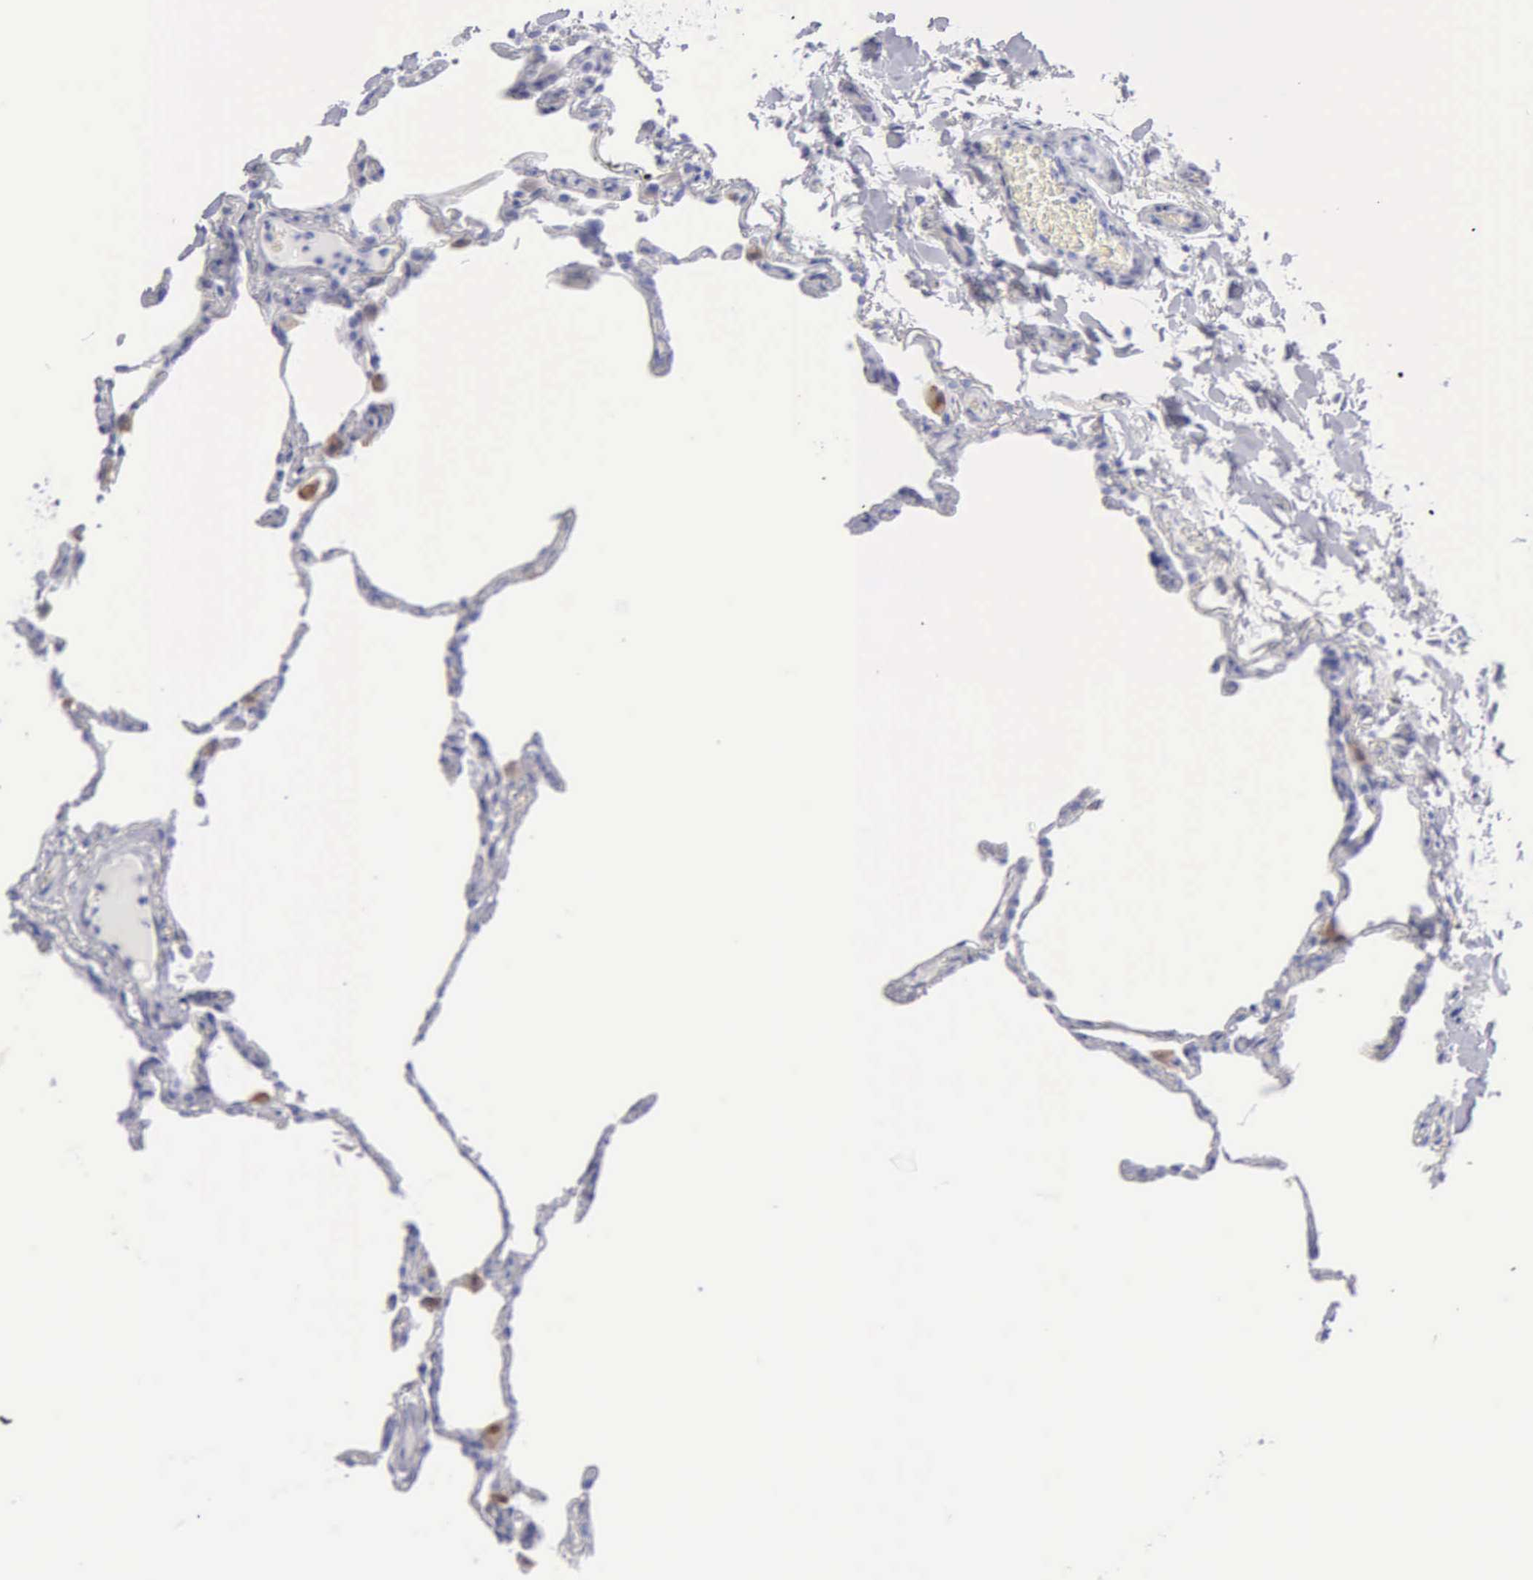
{"staining": {"intensity": "negative", "quantity": "none", "location": "none"}, "tissue": "lung", "cell_type": "Alveolar cells", "image_type": "normal", "snomed": [{"axis": "morphology", "description": "Normal tissue, NOS"}, {"axis": "topography", "description": "Lung"}], "caption": "Alveolar cells are negative for protein expression in normal human lung. (IHC, brightfield microscopy, high magnification).", "gene": "TYRP1", "patient": {"sex": "female", "age": 75}}